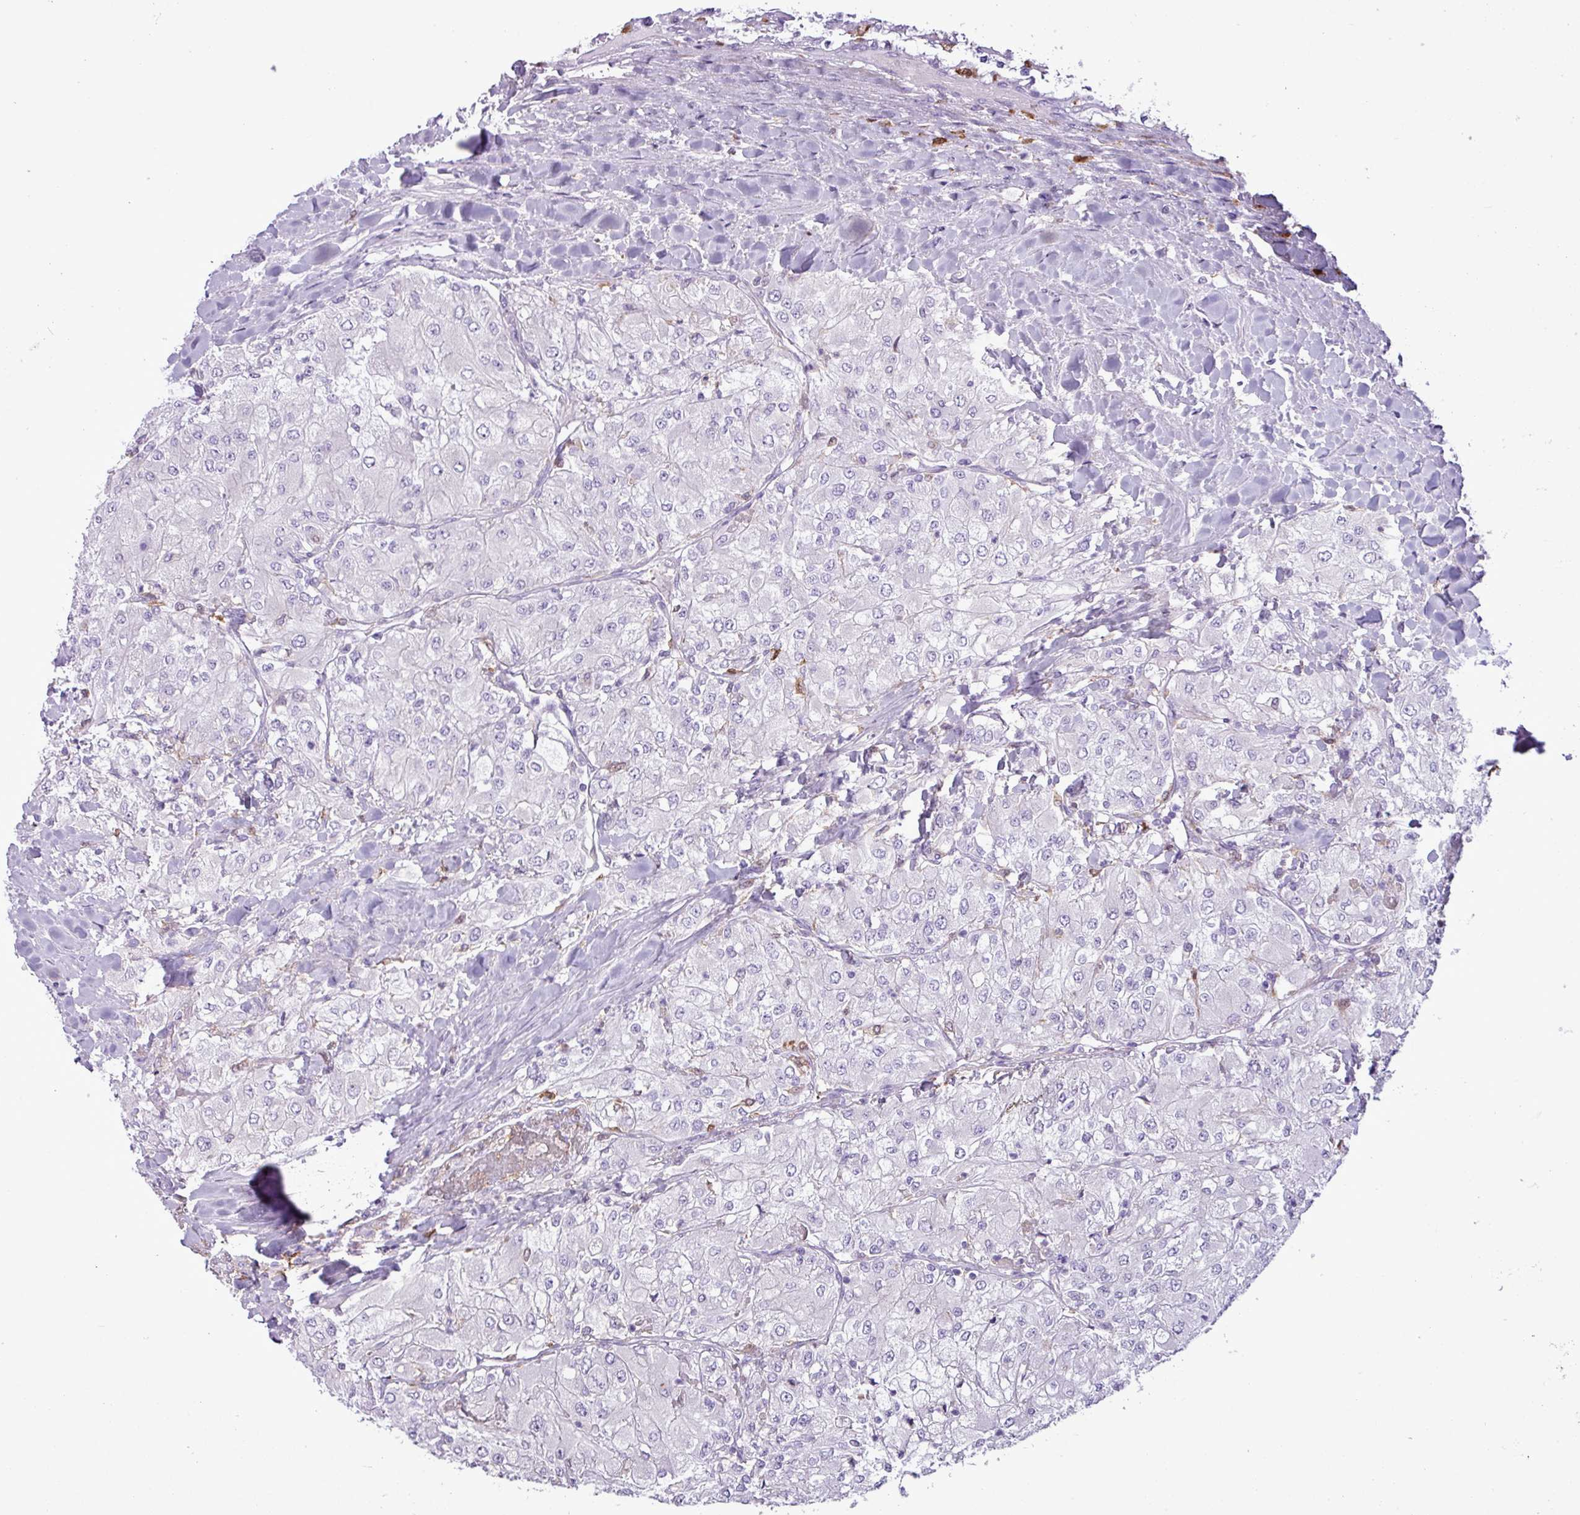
{"staining": {"intensity": "negative", "quantity": "none", "location": "none"}, "tissue": "renal cancer", "cell_type": "Tumor cells", "image_type": "cancer", "snomed": [{"axis": "morphology", "description": "Adenocarcinoma, NOS"}, {"axis": "topography", "description": "Kidney"}], "caption": "Human renal cancer stained for a protein using IHC demonstrates no positivity in tumor cells.", "gene": "TMEM200C", "patient": {"sex": "male", "age": 80}}